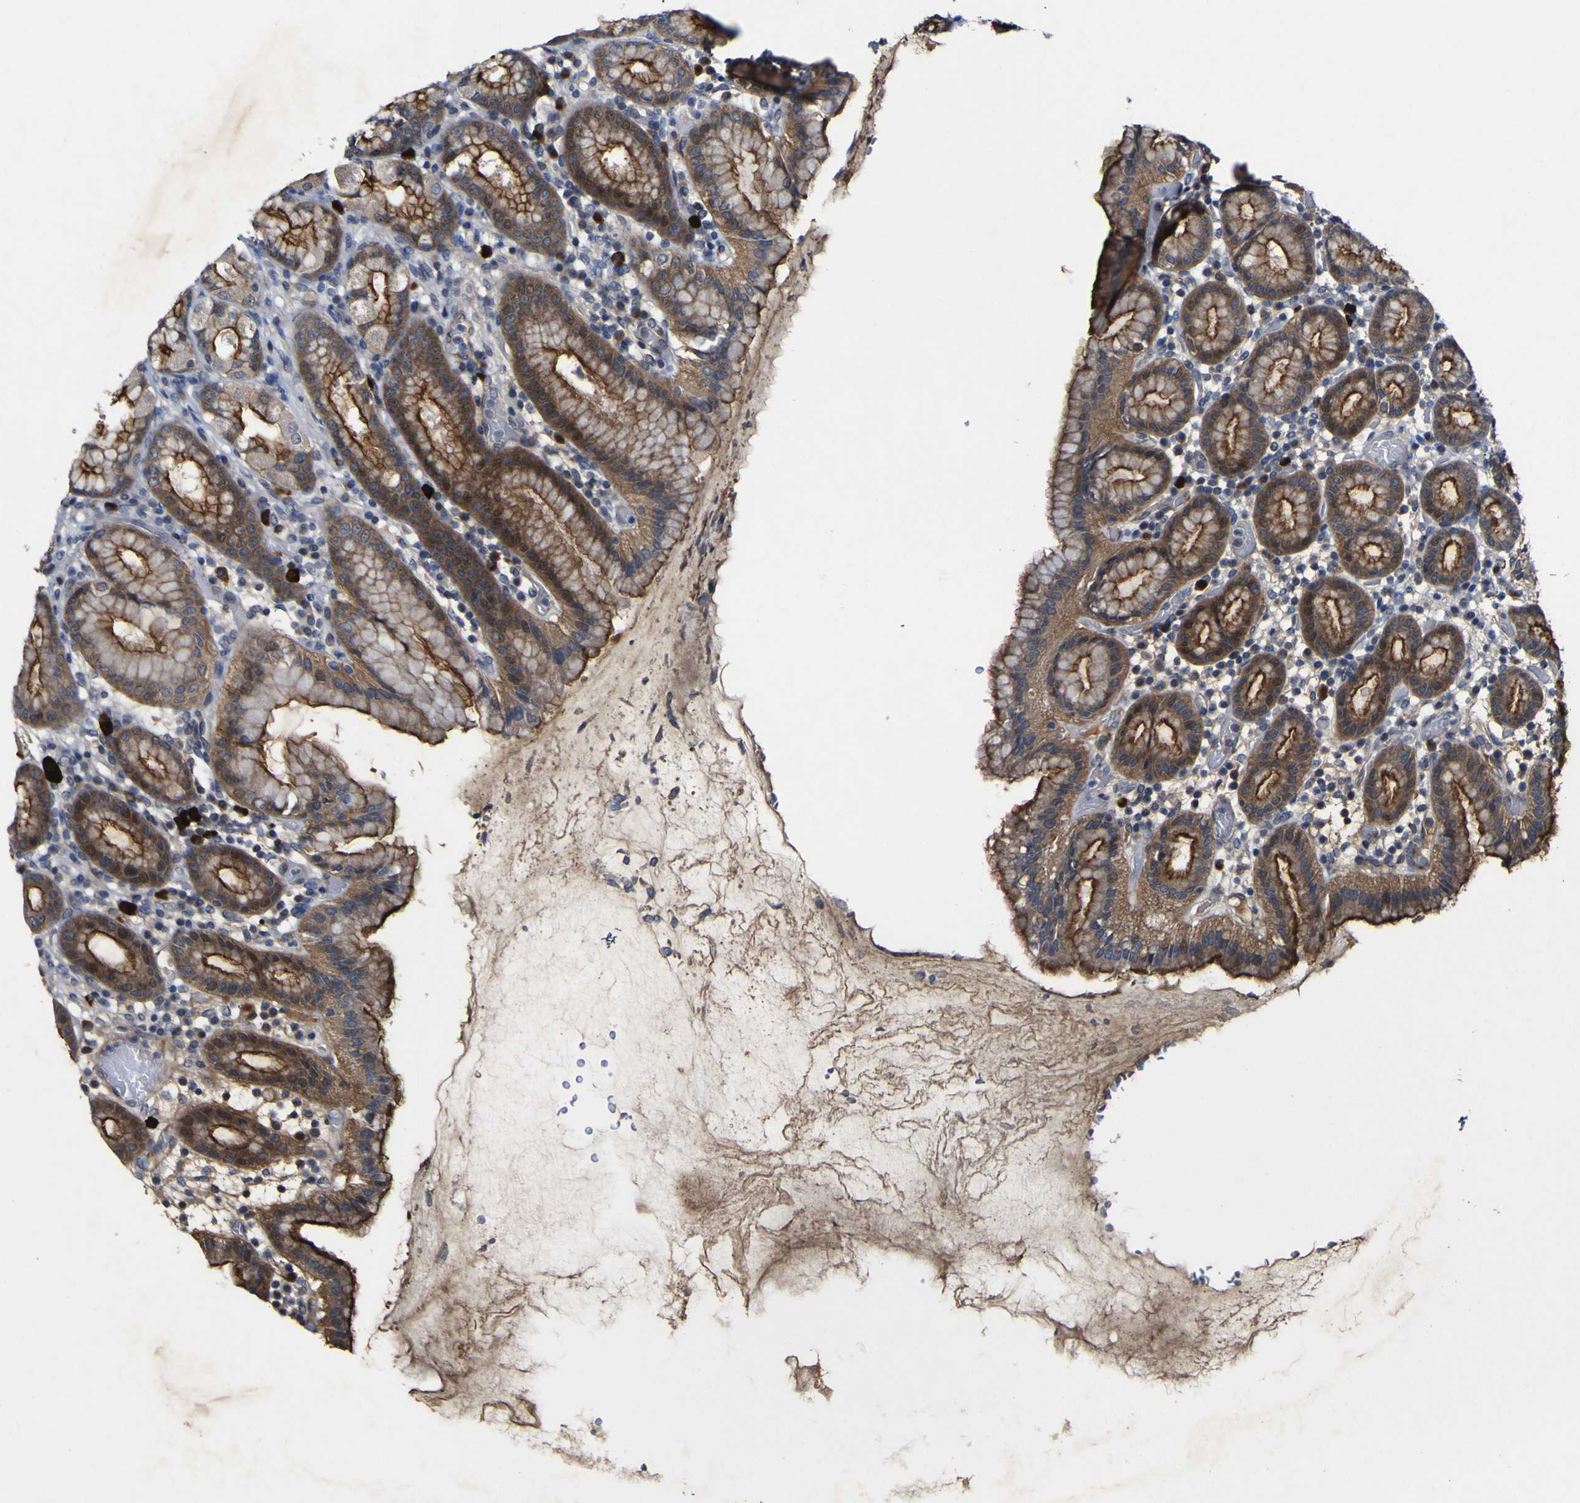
{"staining": {"intensity": "strong", "quantity": ">75%", "location": "cytoplasmic/membranous"}, "tissue": "stomach", "cell_type": "Glandular cells", "image_type": "normal", "snomed": [{"axis": "morphology", "description": "Normal tissue, NOS"}, {"axis": "topography", "description": "Stomach, upper"}], "caption": "Normal stomach was stained to show a protein in brown. There is high levels of strong cytoplasmic/membranous positivity in approximately >75% of glandular cells.", "gene": "CCL2", "patient": {"sex": "male", "age": 68}}